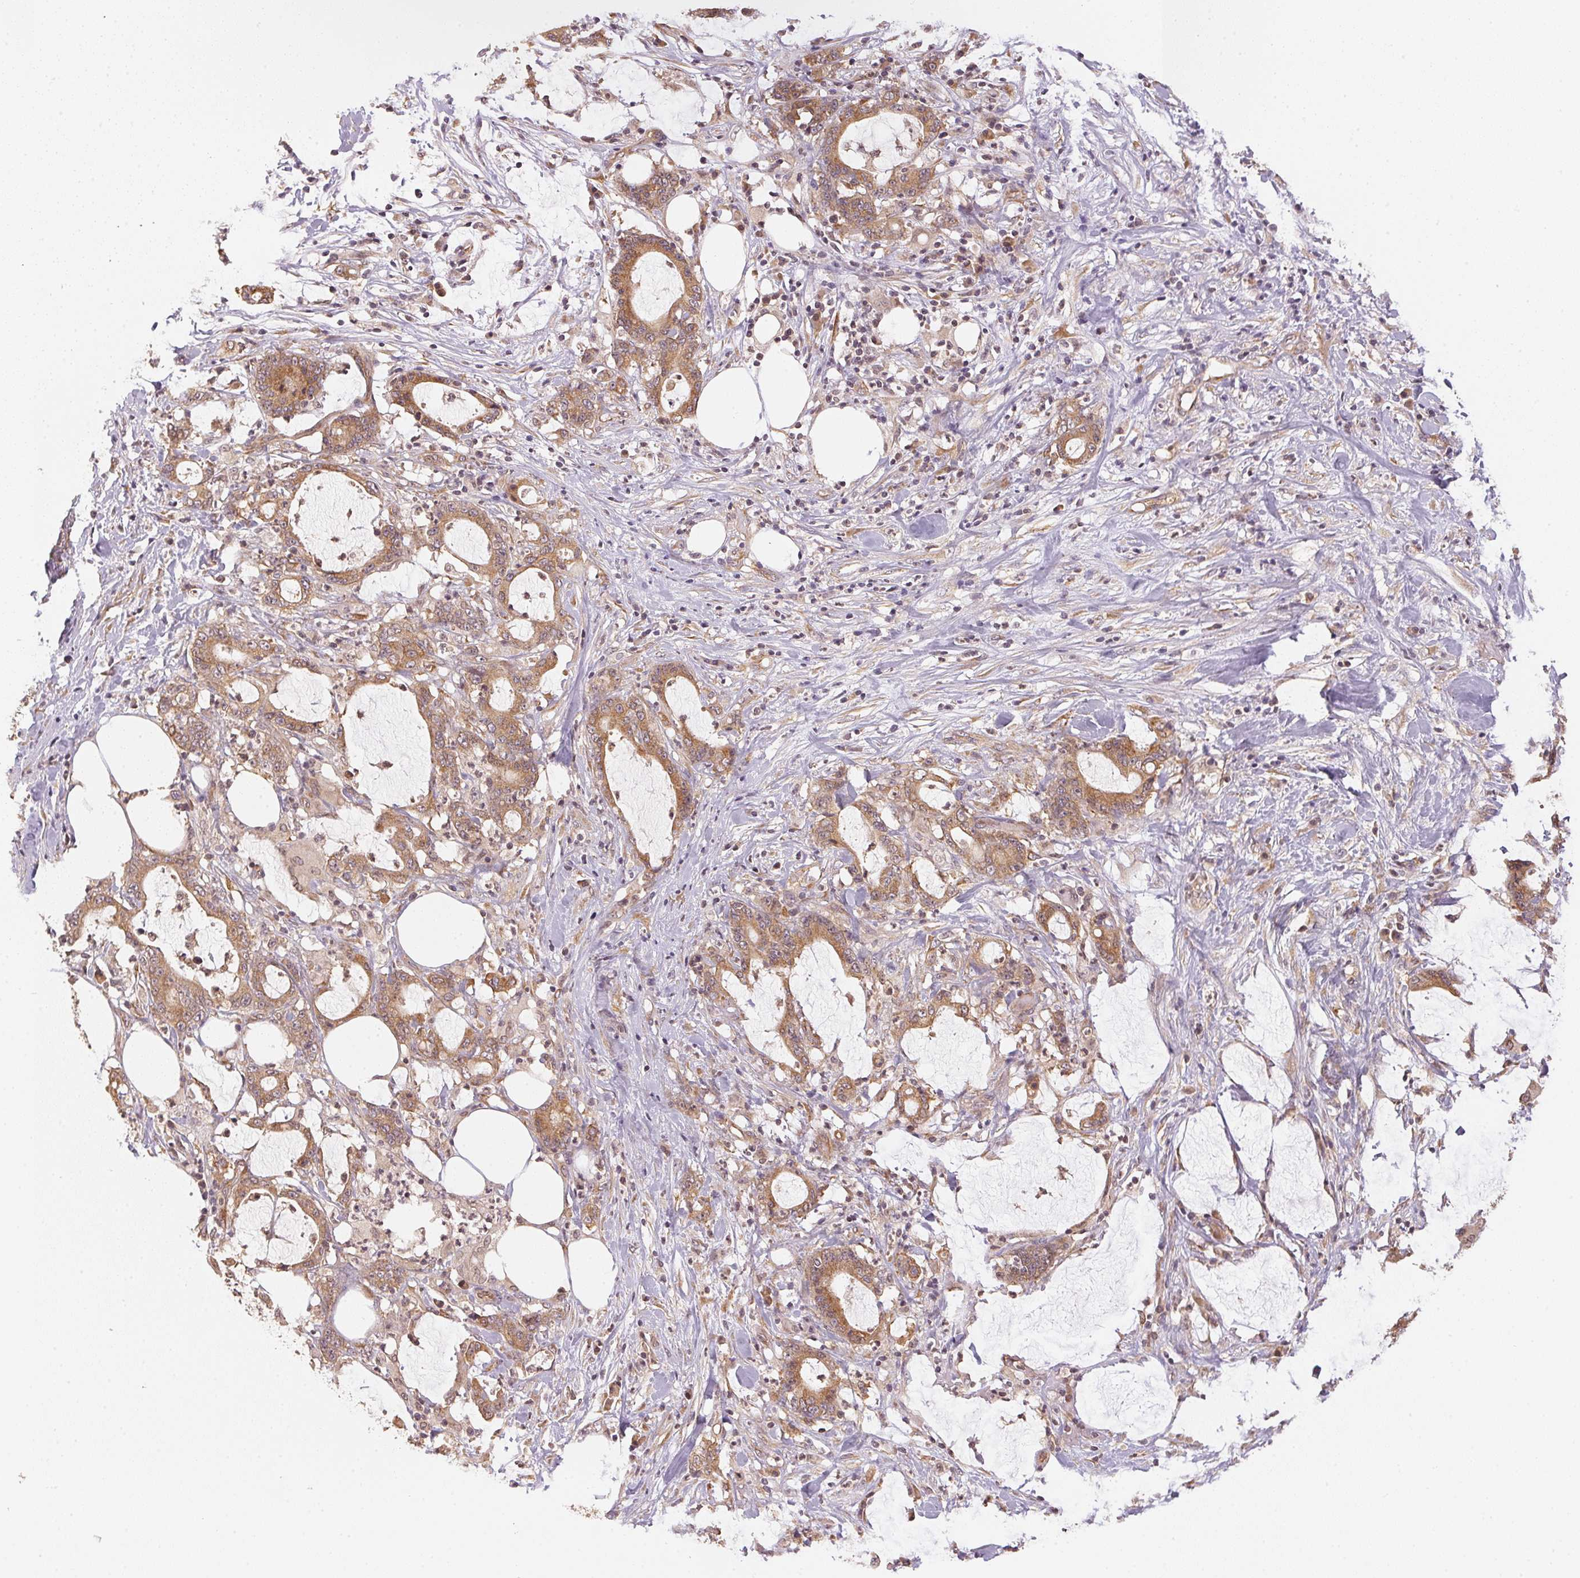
{"staining": {"intensity": "moderate", "quantity": ">75%", "location": "cytoplasmic/membranous"}, "tissue": "stomach cancer", "cell_type": "Tumor cells", "image_type": "cancer", "snomed": [{"axis": "morphology", "description": "Adenocarcinoma, NOS"}, {"axis": "topography", "description": "Stomach, upper"}], "caption": "Moderate cytoplasmic/membranous staining for a protein is present in about >75% of tumor cells of stomach cancer using IHC.", "gene": "STRN4", "patient": {"sex": "male", "age": 68}}